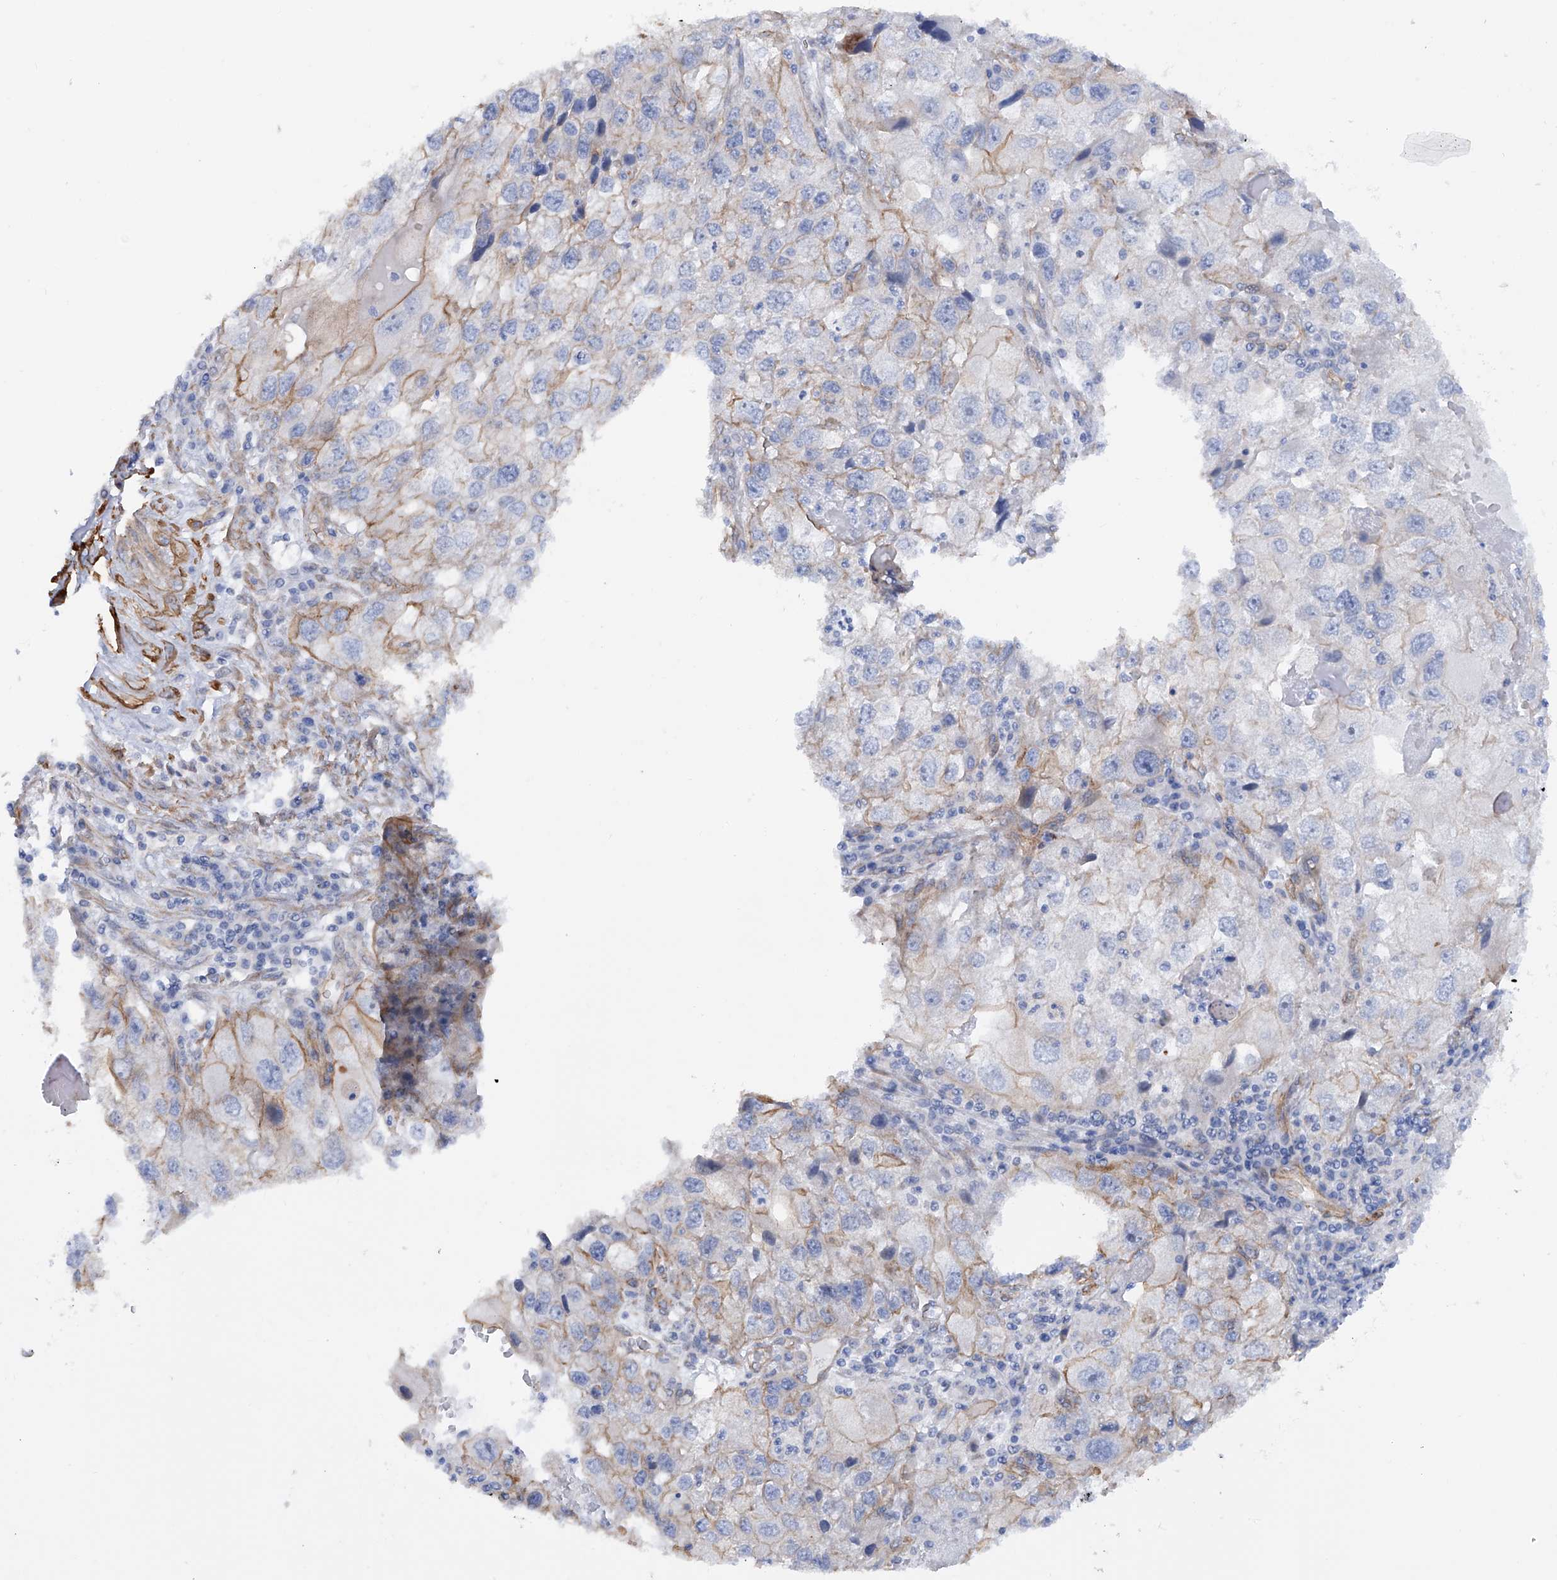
{"staining": {"intensity": "moderate", "quantity": "<25%", "location": "cytoplasmic/membranous"}, "tissue": "endometrial cancer", "cell_type": "Tumor cells", "image_type": "cancer", "snomed": [{"axis": "morphology", "description": "Adenocarcinoma, NOS"}, {"axis": "topography", "description": "Endometrium"}], "caption": "Immunohistochemistry staining of endometrial adenocarcinoma, which reveals low levels of moderate cytoplasmic/membranous staining in about <25% of tumor cells indicating moderate cytoplasmic/membranous protein positivity. The staining was performed using DAB (brown) for protein detection and nuclei were counterstained in hematoxylin (blue).", "gene": "ZNF490", "patient": {"sex": "female", "age": 49}}